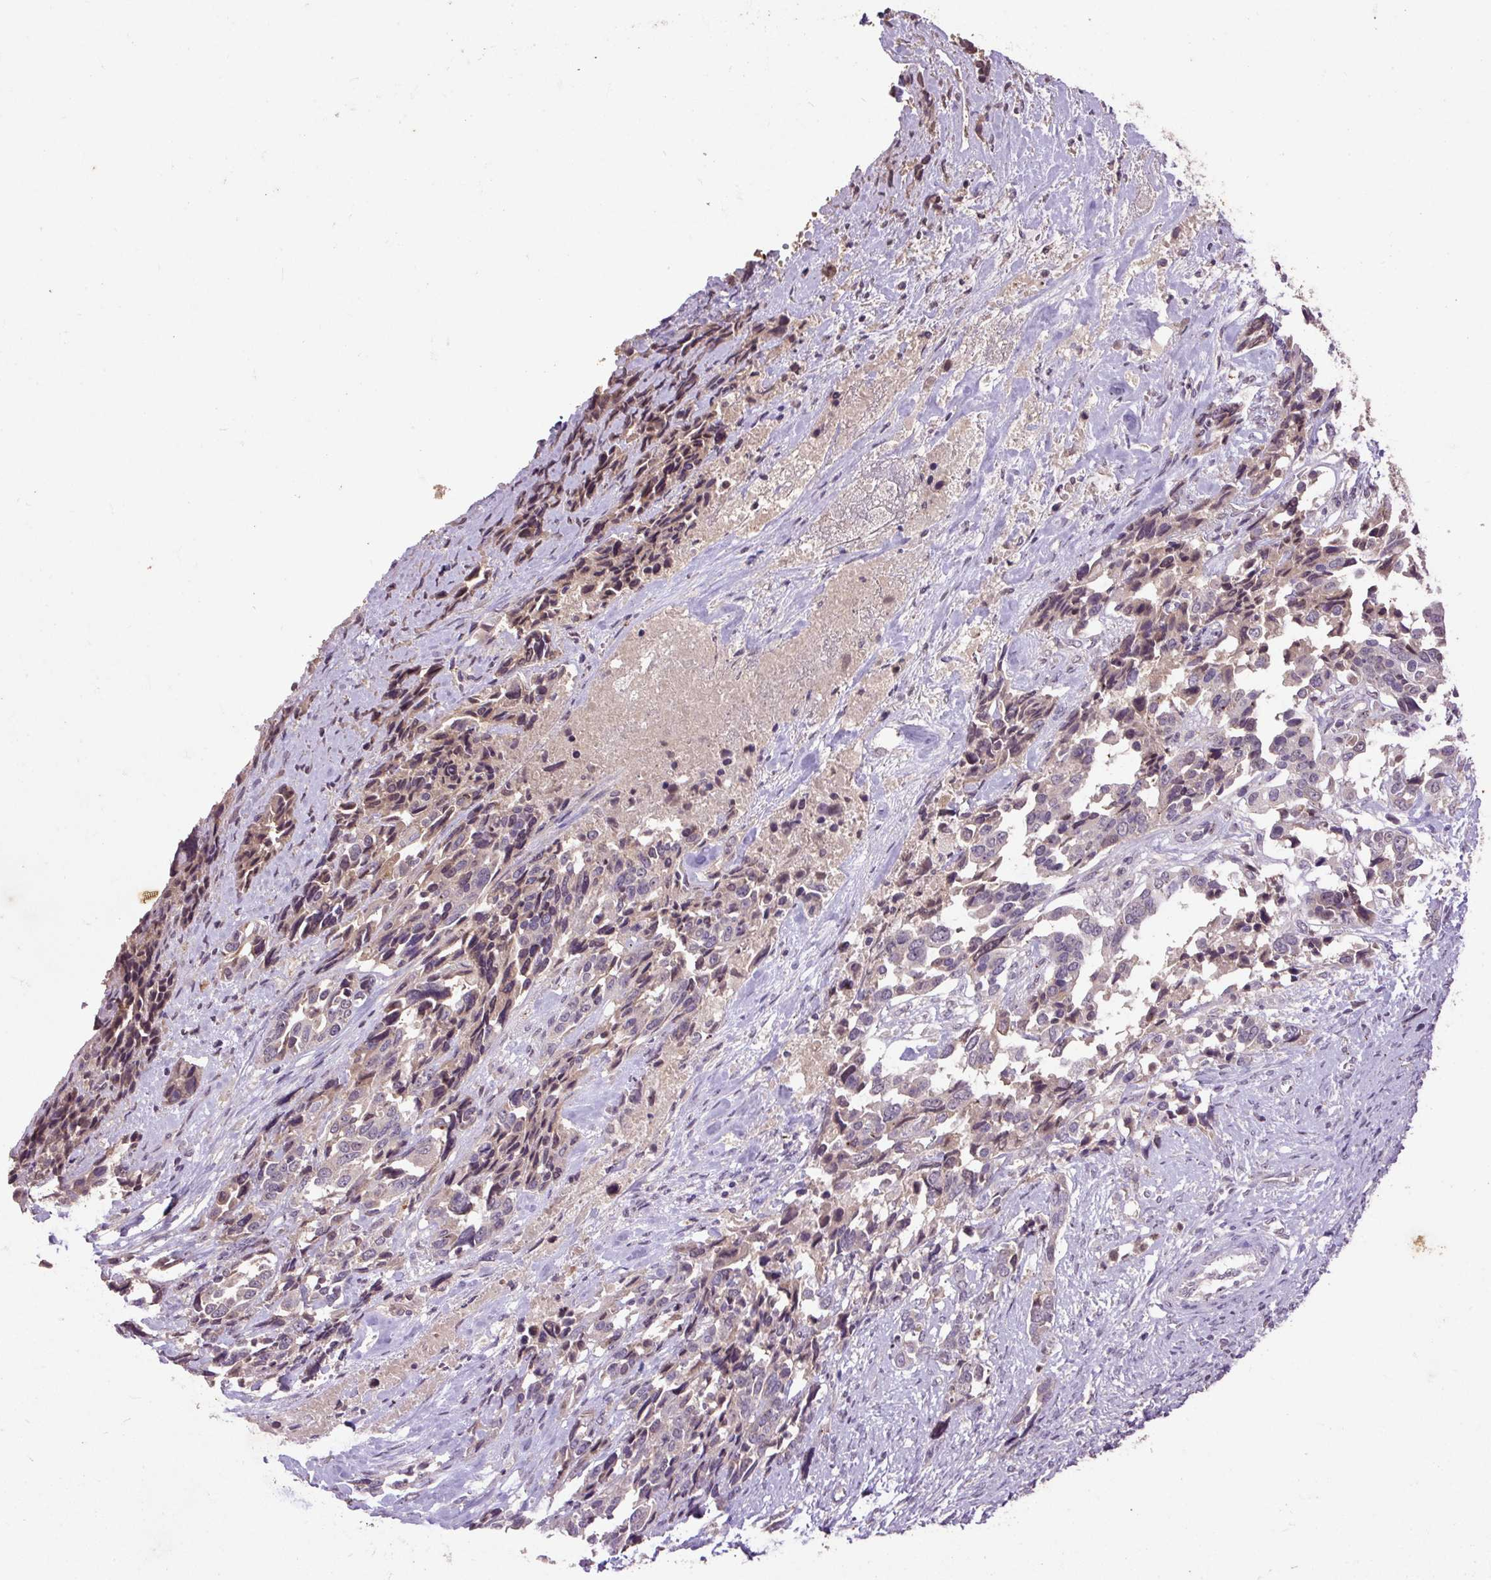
{"staining": {"intensity": "weak", "quantity": "25%-75%", "location": "cytoplasmic/membranous"}, "tissue": "ovarian cancer", "cell_type": "Tumor cells", "image_type": "cancer", "snomed": [{"axis": "morphology", "description": "Cystadenocarcinoma, serous, NOS"}, {"axis": "topography", "description": "Ovary"}], "caption": "Immunohistochemical staining of human ovarian serous cystadenocarcinoma demonstrates weak cytoplasmic/membranous protein expression in approximately 25%-75% of tumor cells.", "gene": "LRTM2", "patient": {"sex": "female", "age": 44}}